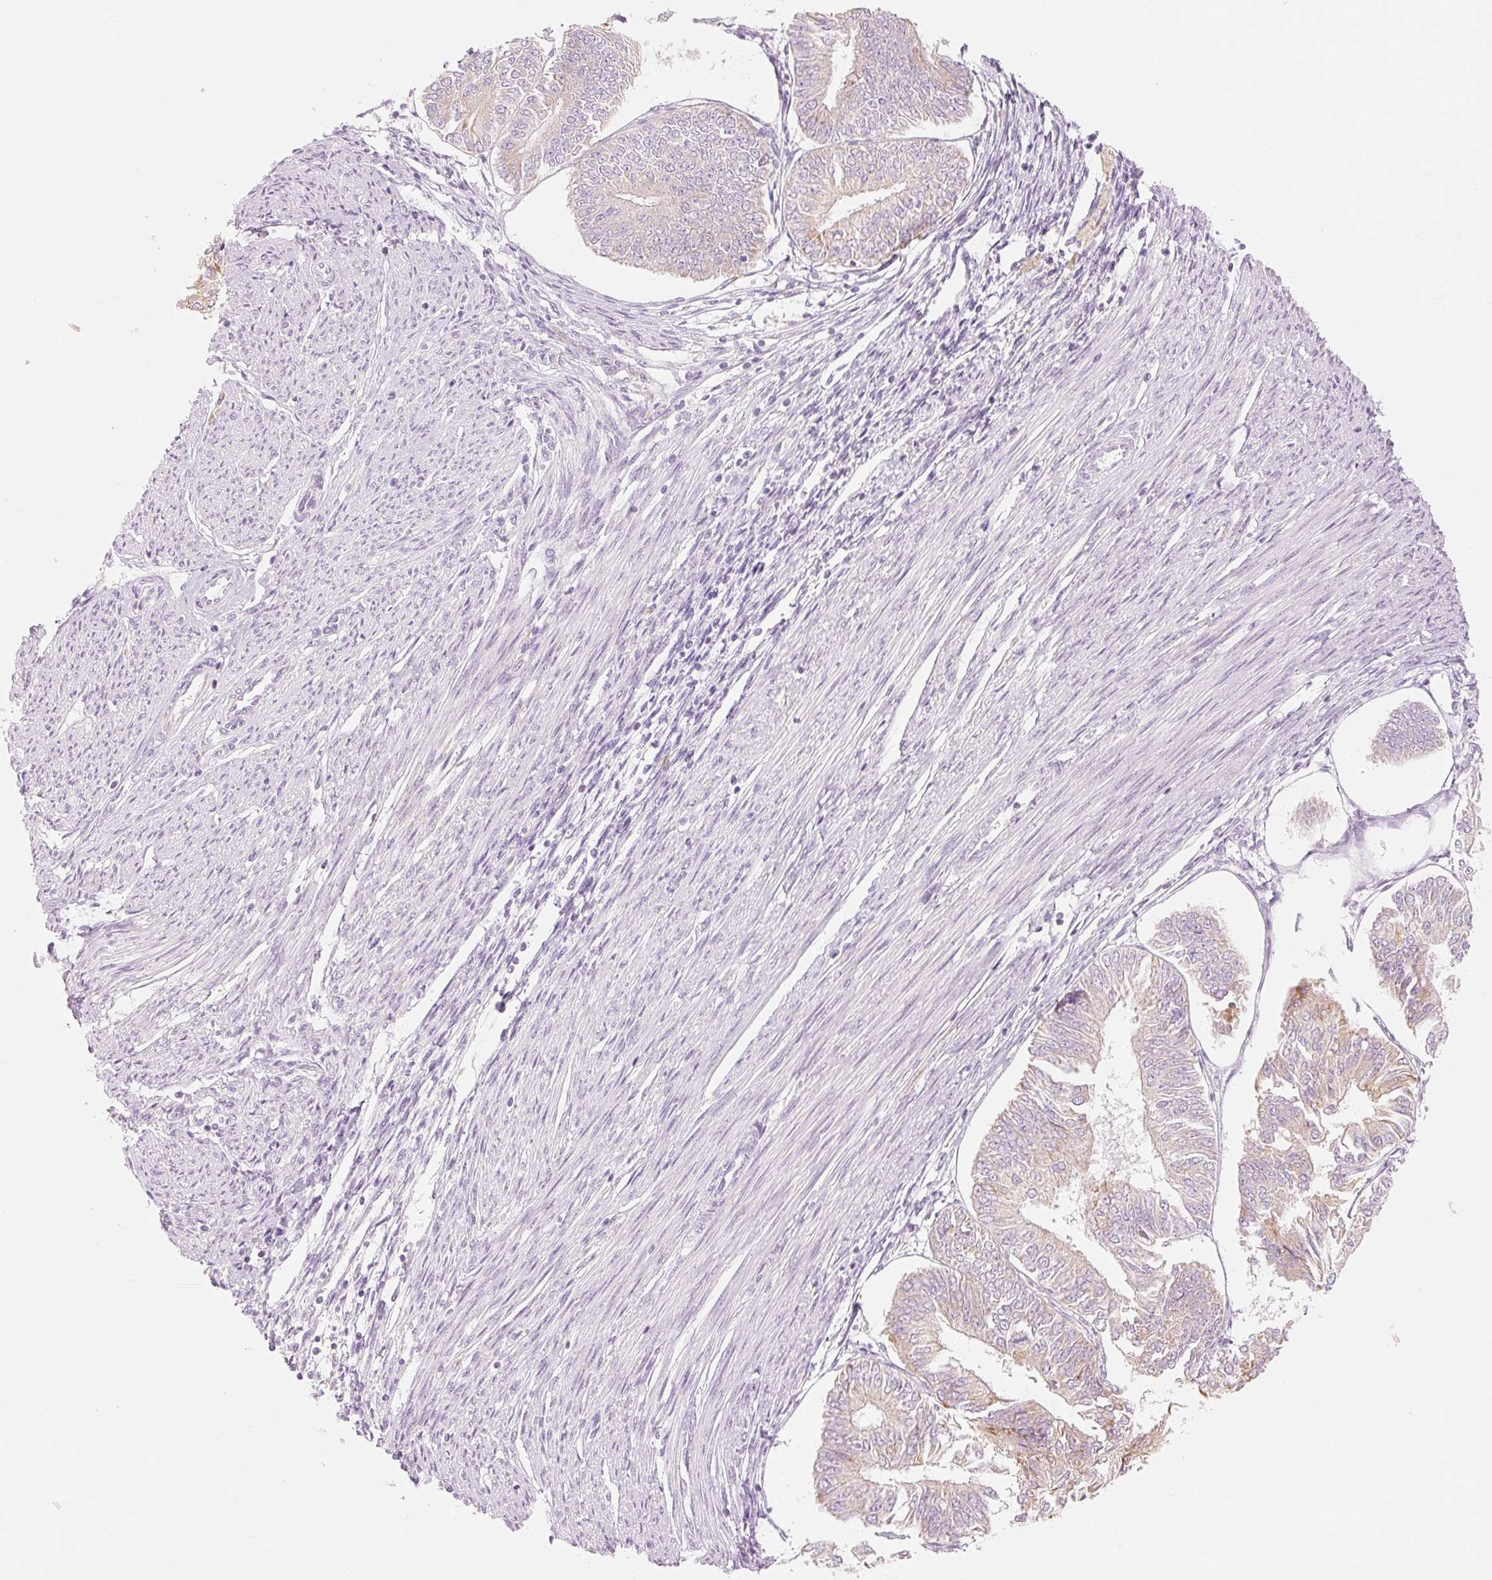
{"staining": {"intensity": "weak", "quantity": "<25%", "location": "cytoplasmic/membranous"}, "tissue": "endometrial cancer", "cell_type": "Tumor cells", "image_type": "cancer", "snomed": [{"axis": "morphology", "description": "Adenocarcinoma, NOS"}, {"axis": "topography", "description": "Endometrium"}], "caption": "Immunohistochemistry (IHC) of human endometrial adenocarcinoma displays no positivity in tumor cells. Brightfield microscopy of IHC stained with DAB (3,3'-diaminobenzidine) (brown) and hematoxylin (blue), captured at high magnification.", "gene": "MYO1D", "patient": {"sex": "female", "age": 58}}